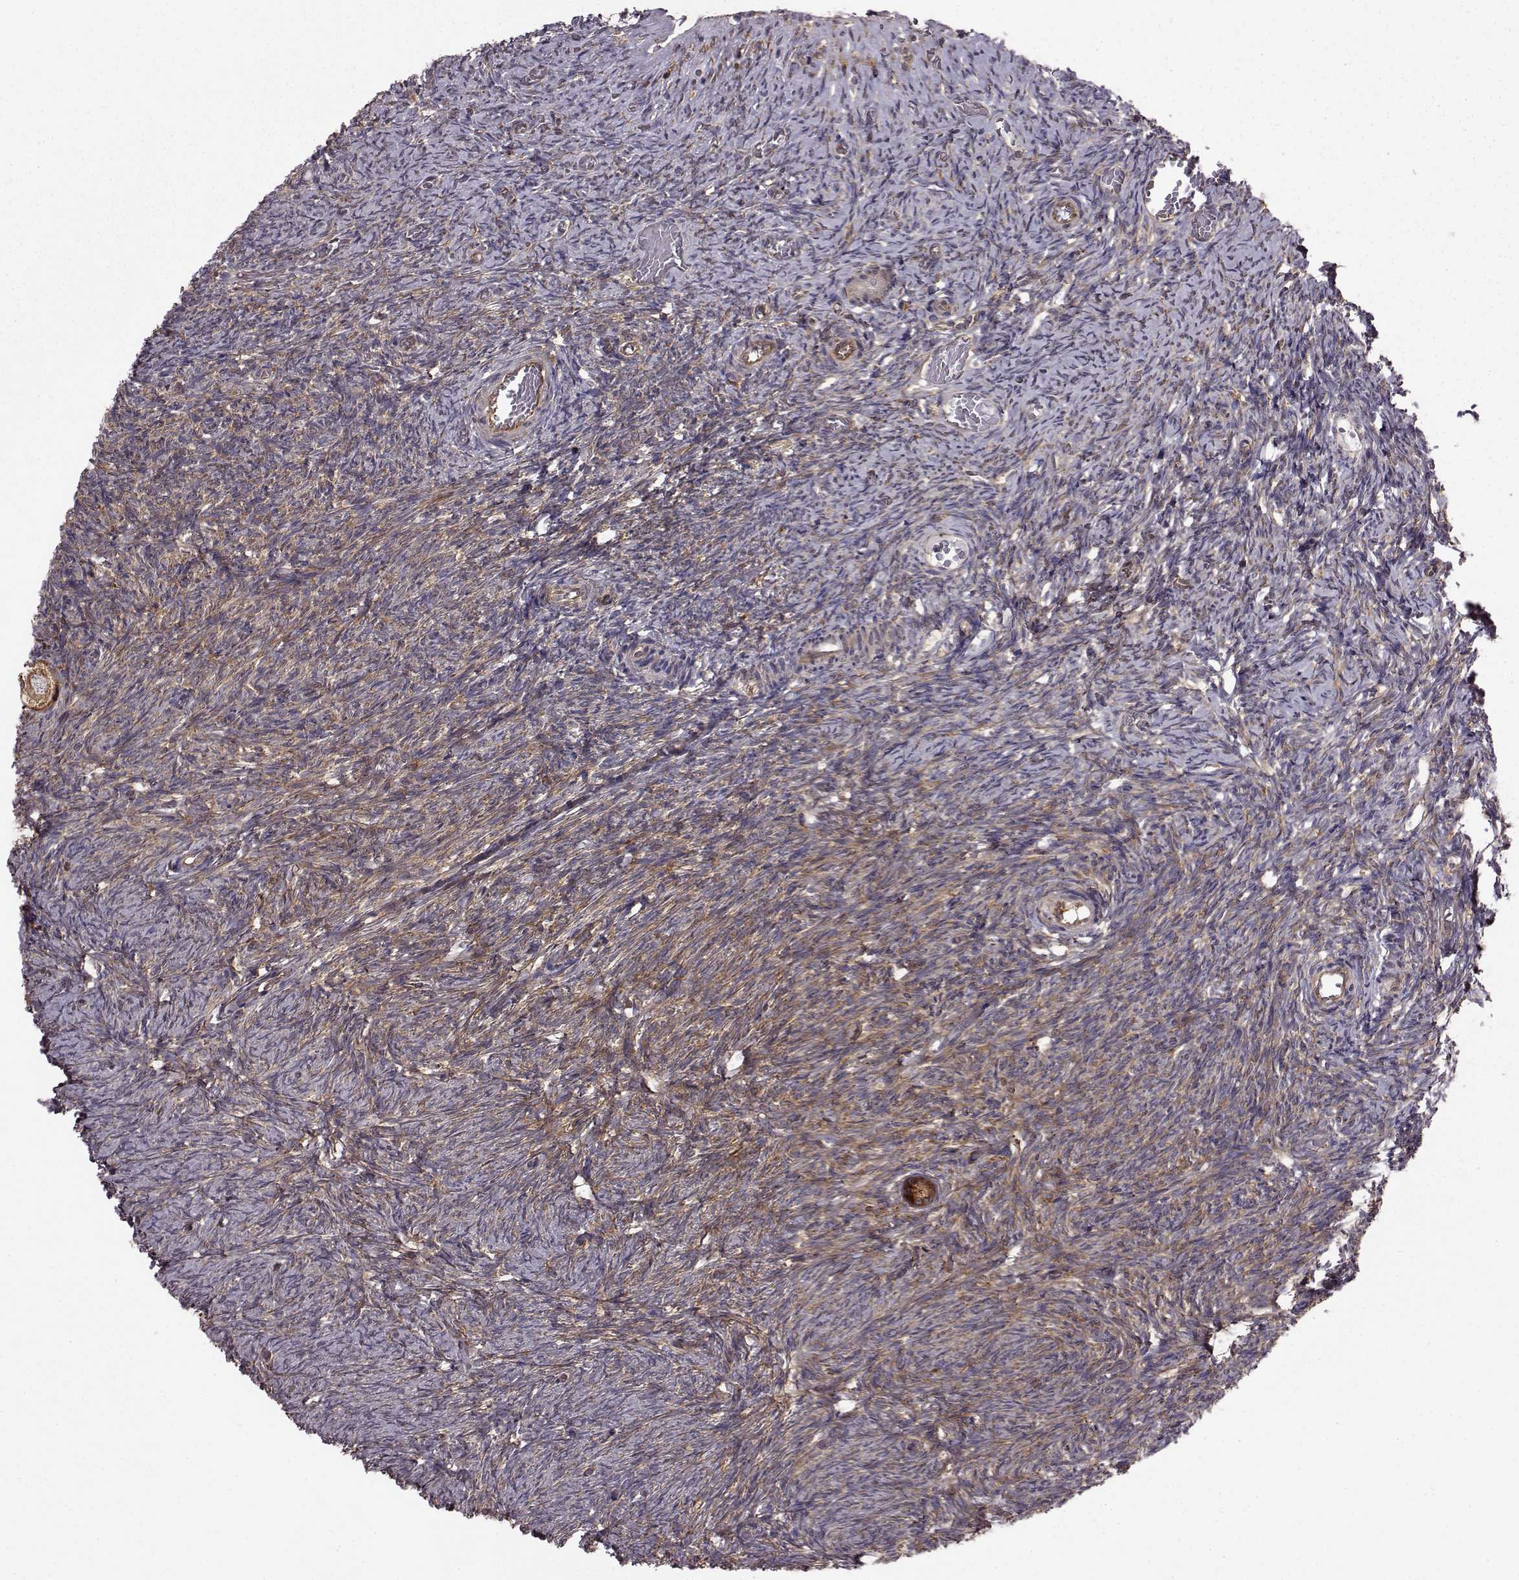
{"staining": {"intensity": "moderate", "quantity": "25%-75%", "location": "cytoplasmic/membranous"}, "tissue": "ovary", "cell_type": "Follicle cells", "image_type": "normal", "snomed": [{"axis": "morphology", "description": "Normal tissue, NOS"}, {"axis": "topography", "description": "Ovary"}], "caption": "Ovary stained for a protein shows moderate cytoplasmic/membranous positivity in follicle cells. The staining is performed using DAB (3,3'-diaminobenzidine) brown chromogen to label protein expression. The nuclei are counter-stained blue using hematoxylin.", "gene": "RABGAP1", "patient": {"sex": "female", "age": 39}}